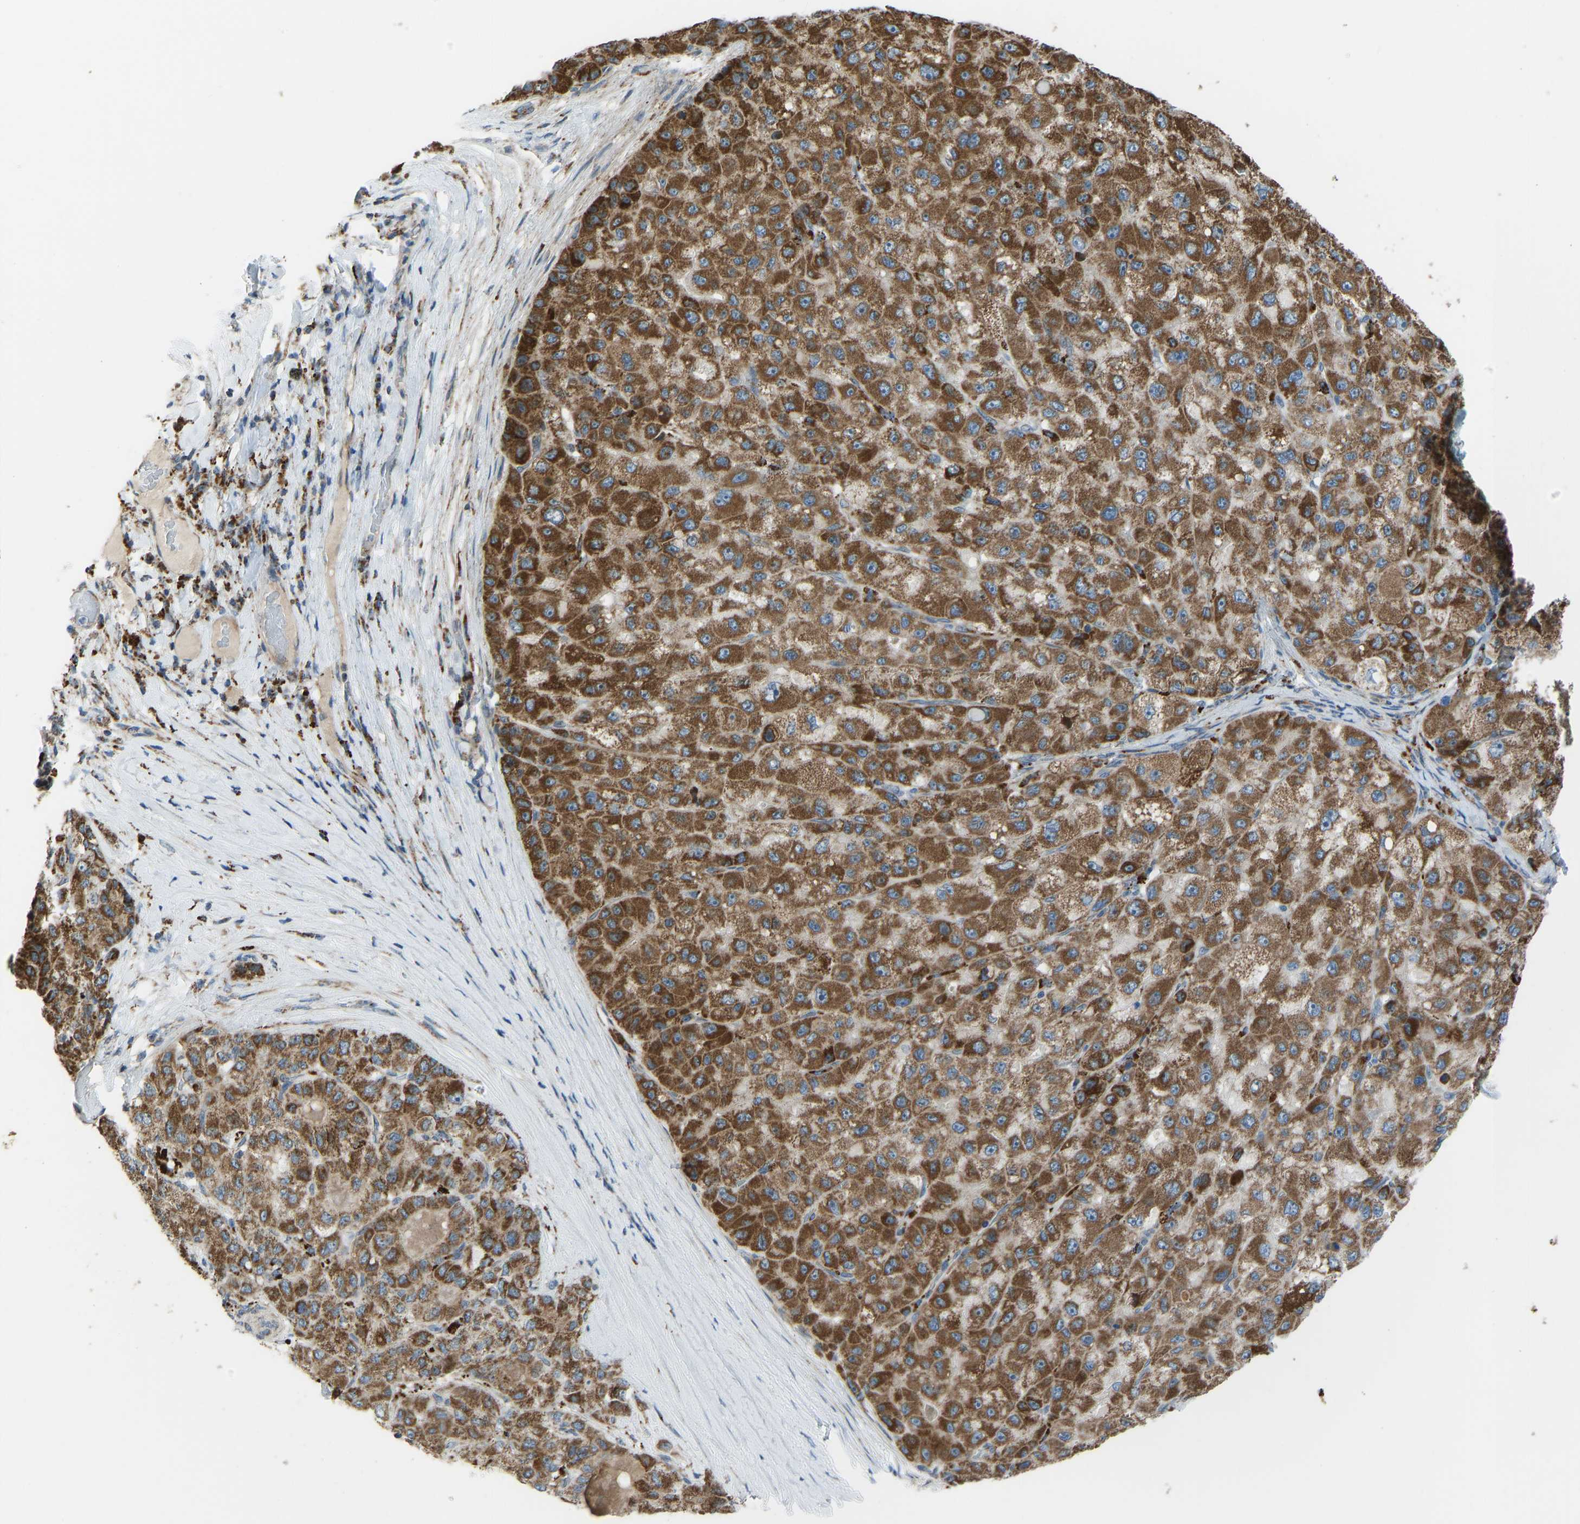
{"staining": {"intensity": "strong", "quantity": ">75%", "location": "cytoplasmic/membranous"}, "tissue": "liver cancer", "cell_type": "Tumor cells", "image_type": "cancer", "snomed": [{"axis": "morphology", "description": "Carcinoma, Hepatocellular, NOS"}, {"axis": "topography", "description": "Liver"}], "caption": "Liver hepatocellular carcinoma stained with DAB (3,3'-diaminobenzidine) immunohistochemistry shows high levels of strong cytoplasmic/membranous expression in about >75% of tumor cells.", "gene": "SMIM20", "patient": {"sex": "male", "age": 80}}